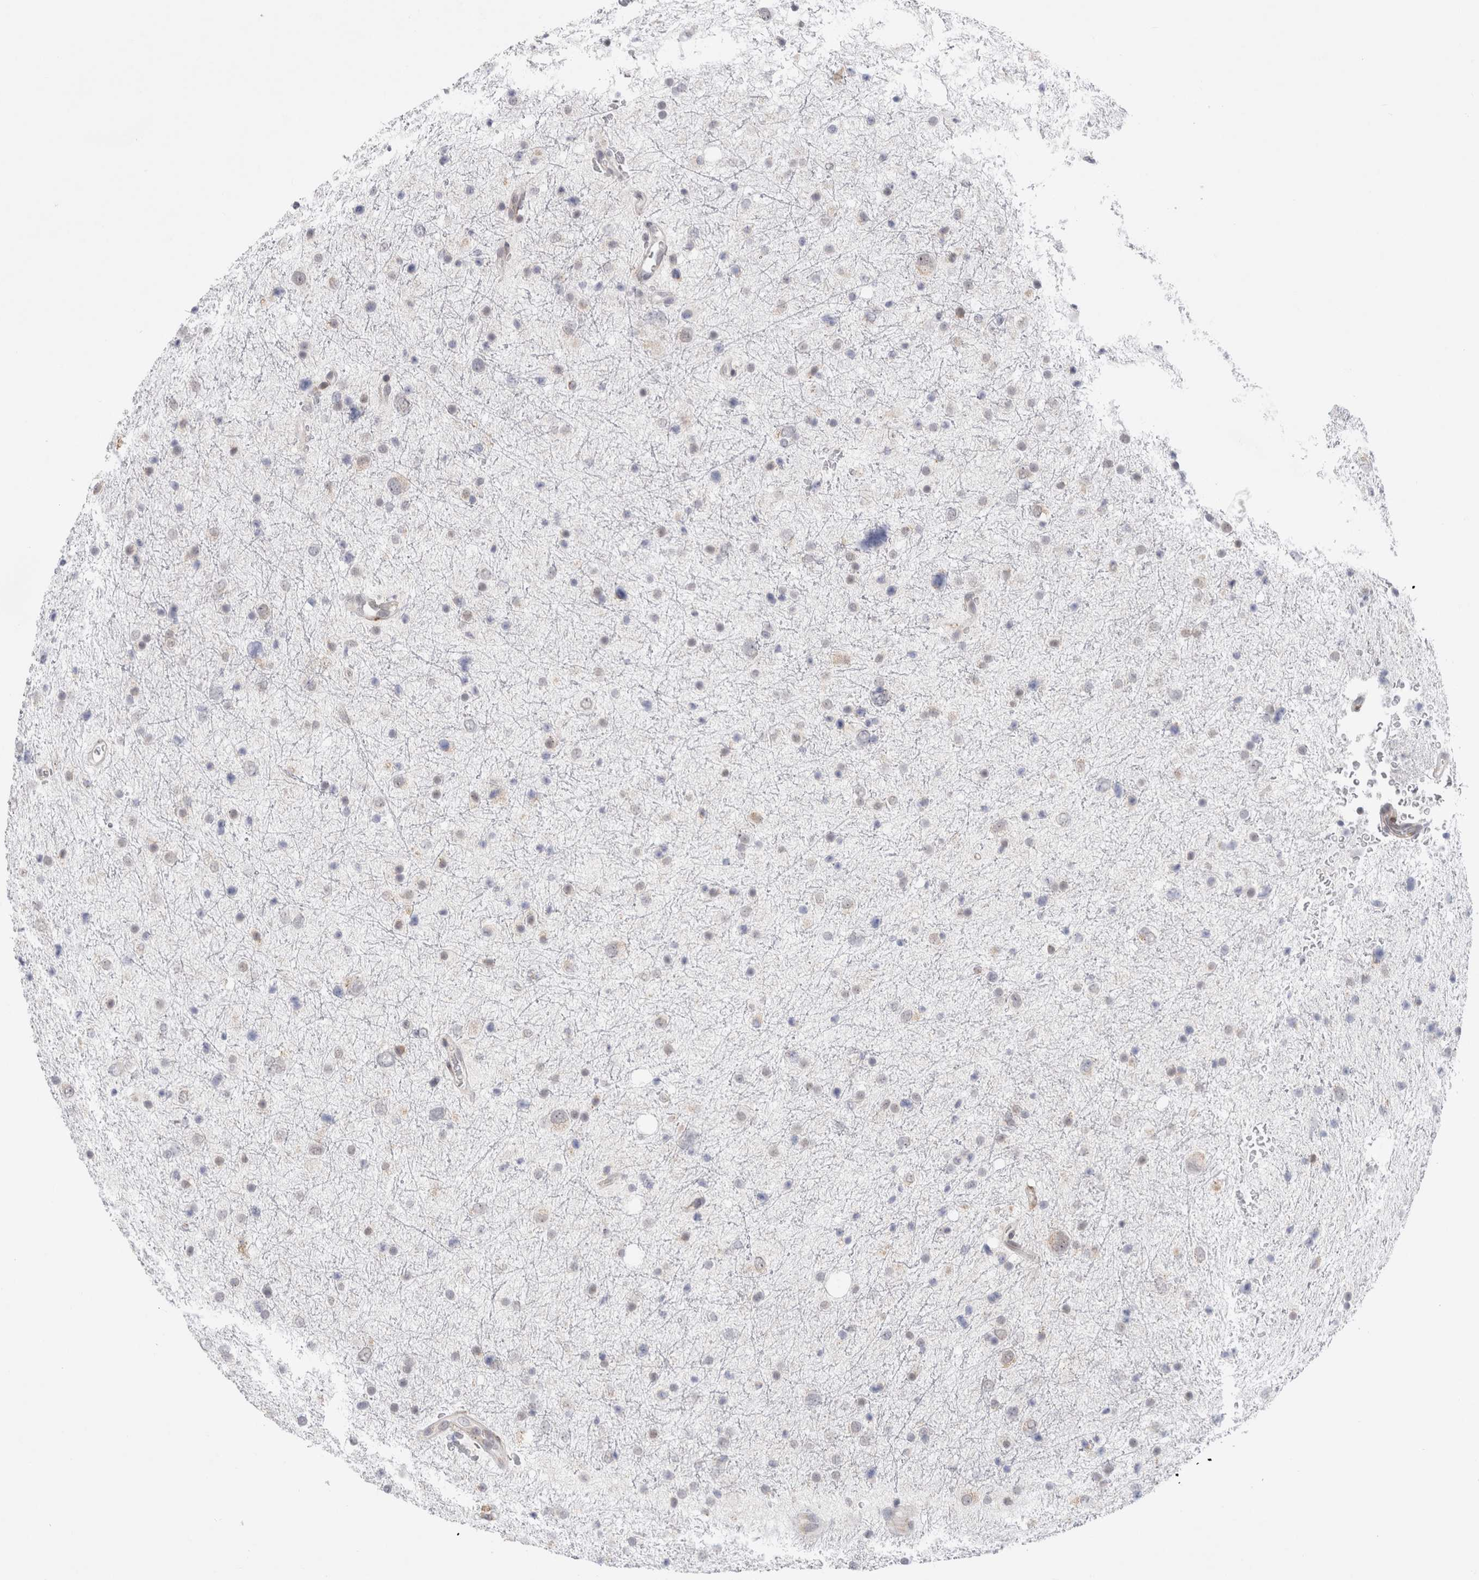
{"staining": {"intensity": "weak", "quantity": "<25%", "location": "cytoplasmic/membranous"}, "tissue": "glioma", "cell_type": "Tumor cells", "image_type": "cancer", "snomed": [{"axis": "morphology", "description": "Glioma, malignant, Low grade"}, {"axis": "topography", "description": "Brain"}], "caption": "A high-resolution photomicrograph shows immunohistochemistry (IHC) staining of glioma, which demonstrates no significant positivity in tumor cells. (DAB (3,3'-diaminobenzidine) immunohistochemistry (IHC) visualized using brightfield microscopy, high magnification).", "gene": "TRMT1L", "patient": {"sex": "female", "age": 37}}